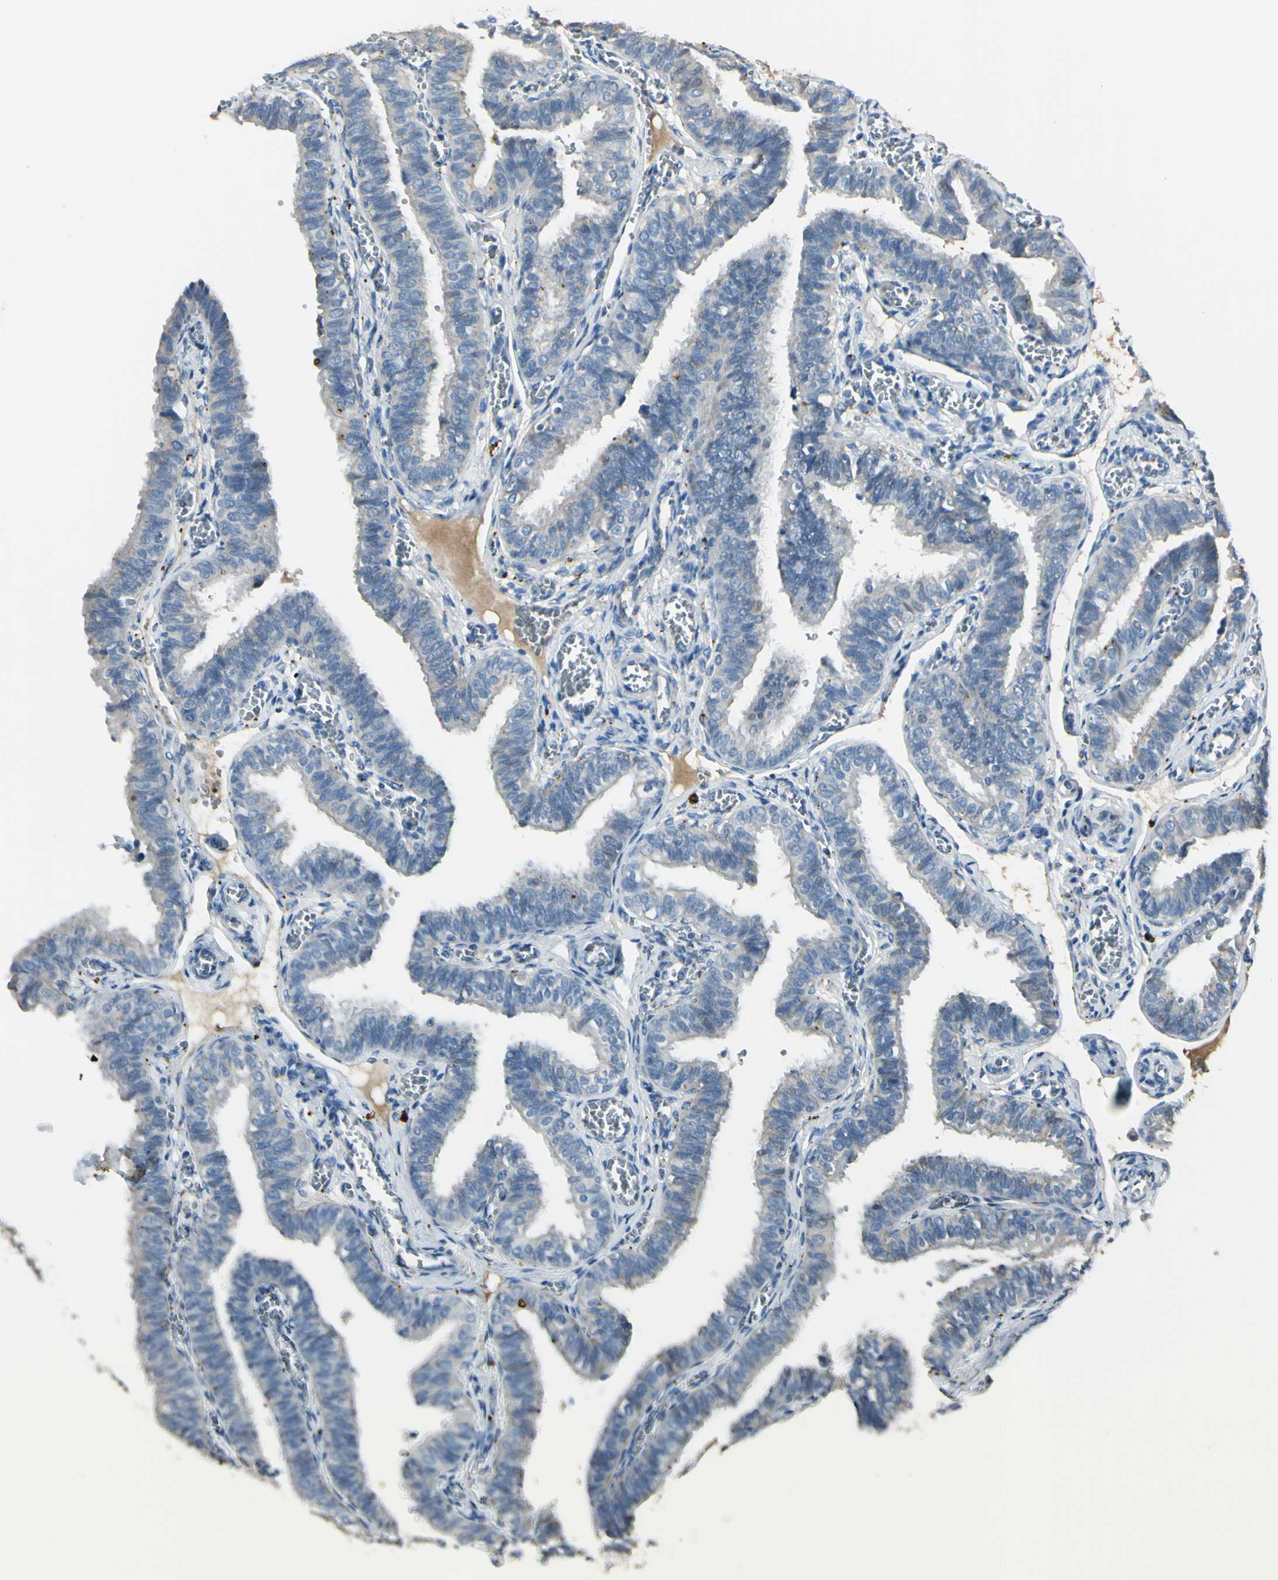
{"staining": {"intensity": "moderate", "quantity": "25%-75%", "location": "cytoplasmic/membranous"}, "tissue": "fallopian tube", "cell_type": "Glandular cells", "image_type": "normal", "snomed": [{"axis": "morphology", "description": "Normal tissue, NOS"}, {"axis": "topography", "description": "Fallopian tube"}], "caption": "Fallopian tube stained for a protein shows moderate cytoplasmic/membranous positivity in glandular cells. Using DAB (brown) and hematoxylin (blue) stains, captured at high magnification using brightfield microscopy.", "gene": "ANGPTL1", "patient": {"sex": "female", "age": 46}}